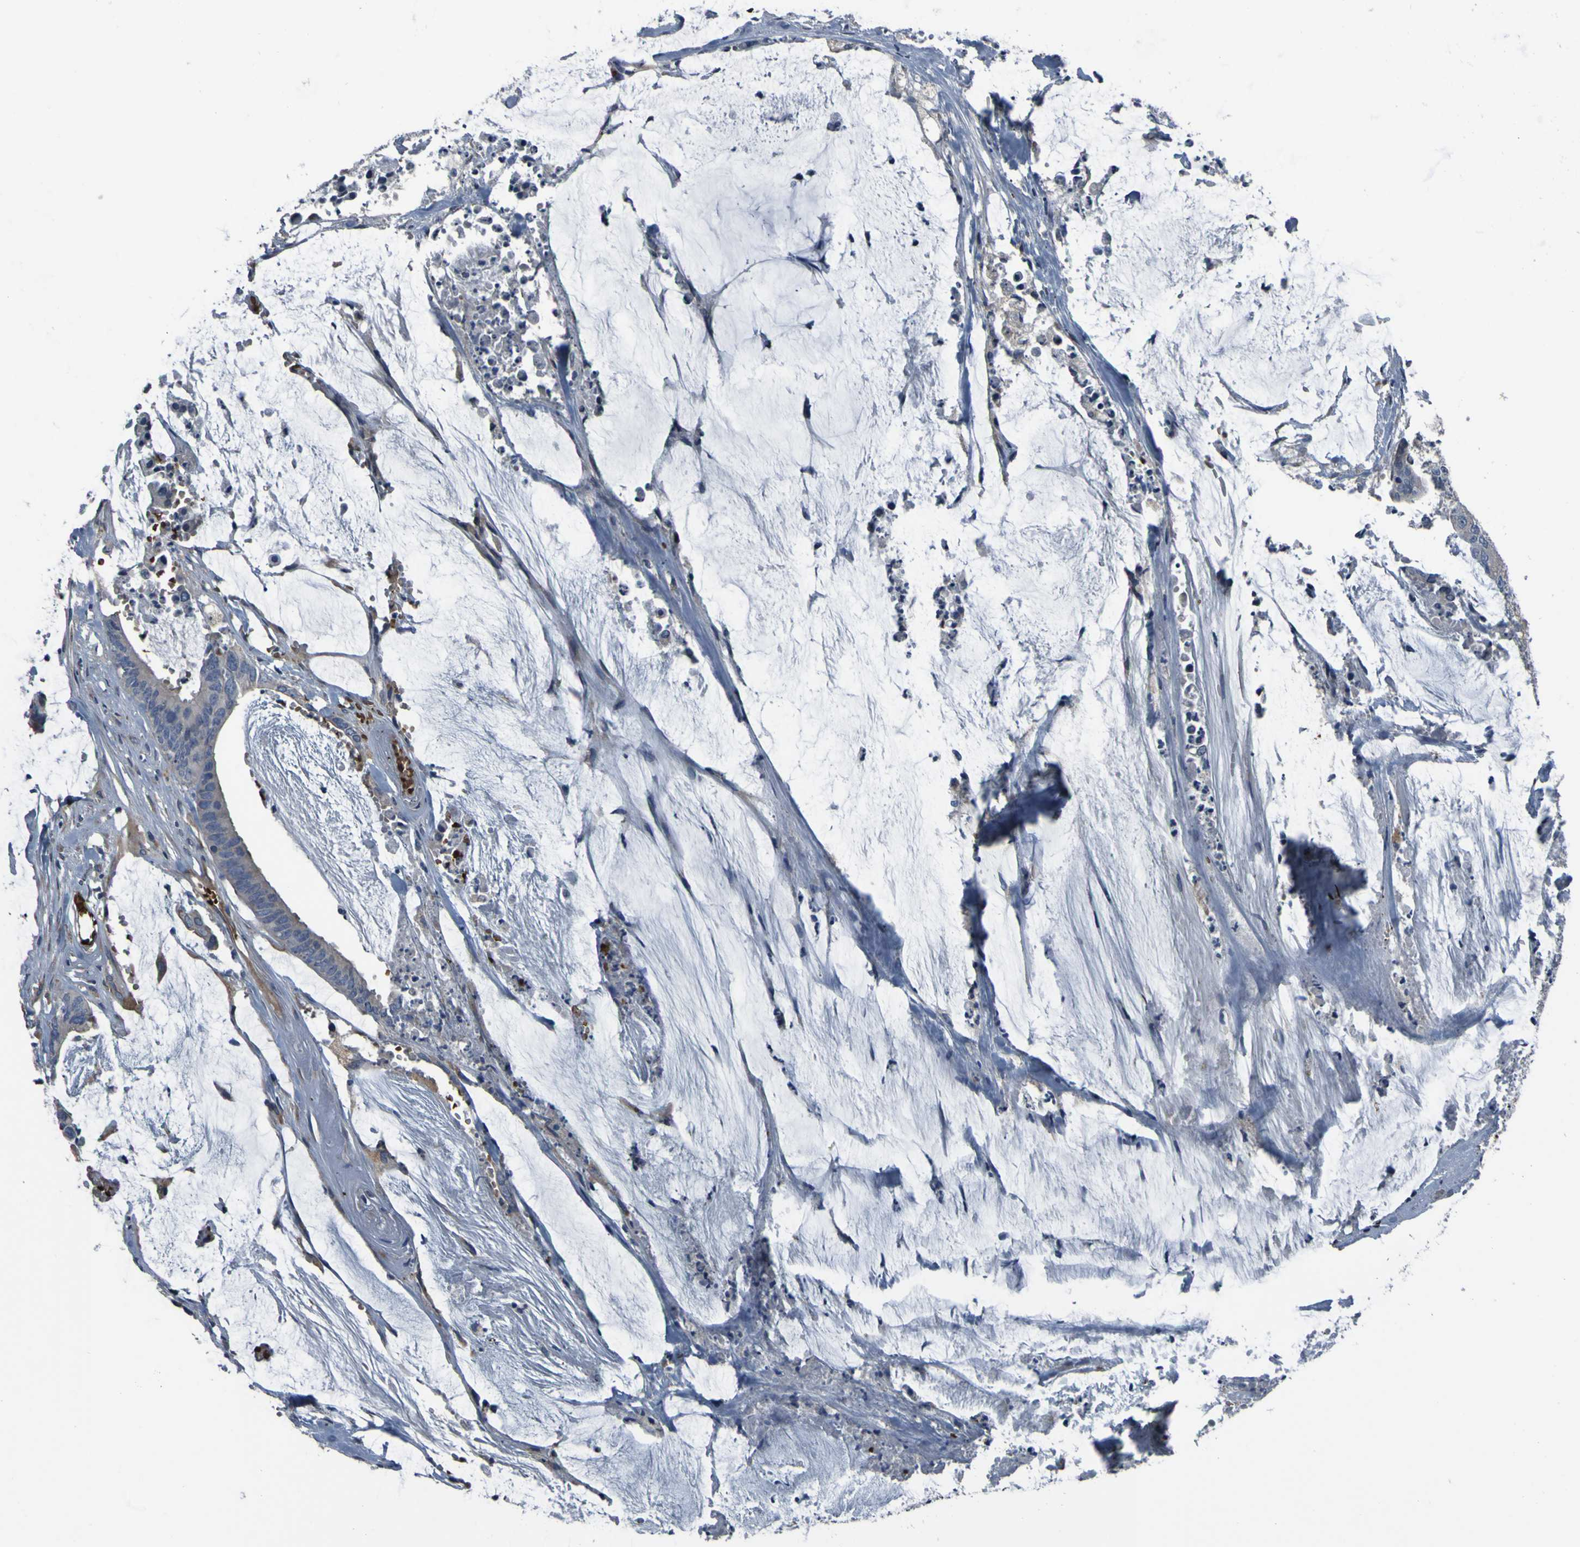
{"staining": {"intensity": "negative", "quantity": "none", "location": "none"}, "tissue": "colorectal cancer", "cell_type": "Tumor cells", "image_type": "cancer", "snomed": [{"axis": "morphology", "description": "Adenocarcinoma, NOS"}, {"axis": "topography", "description": "Rectum"}], "caption": "Immunohistochemistry (IHC) of human colorectal cancer displays no expression in tumor cells.", "gene": "GRAMD1A", "patient": {"sex": "female", "age": 66}}